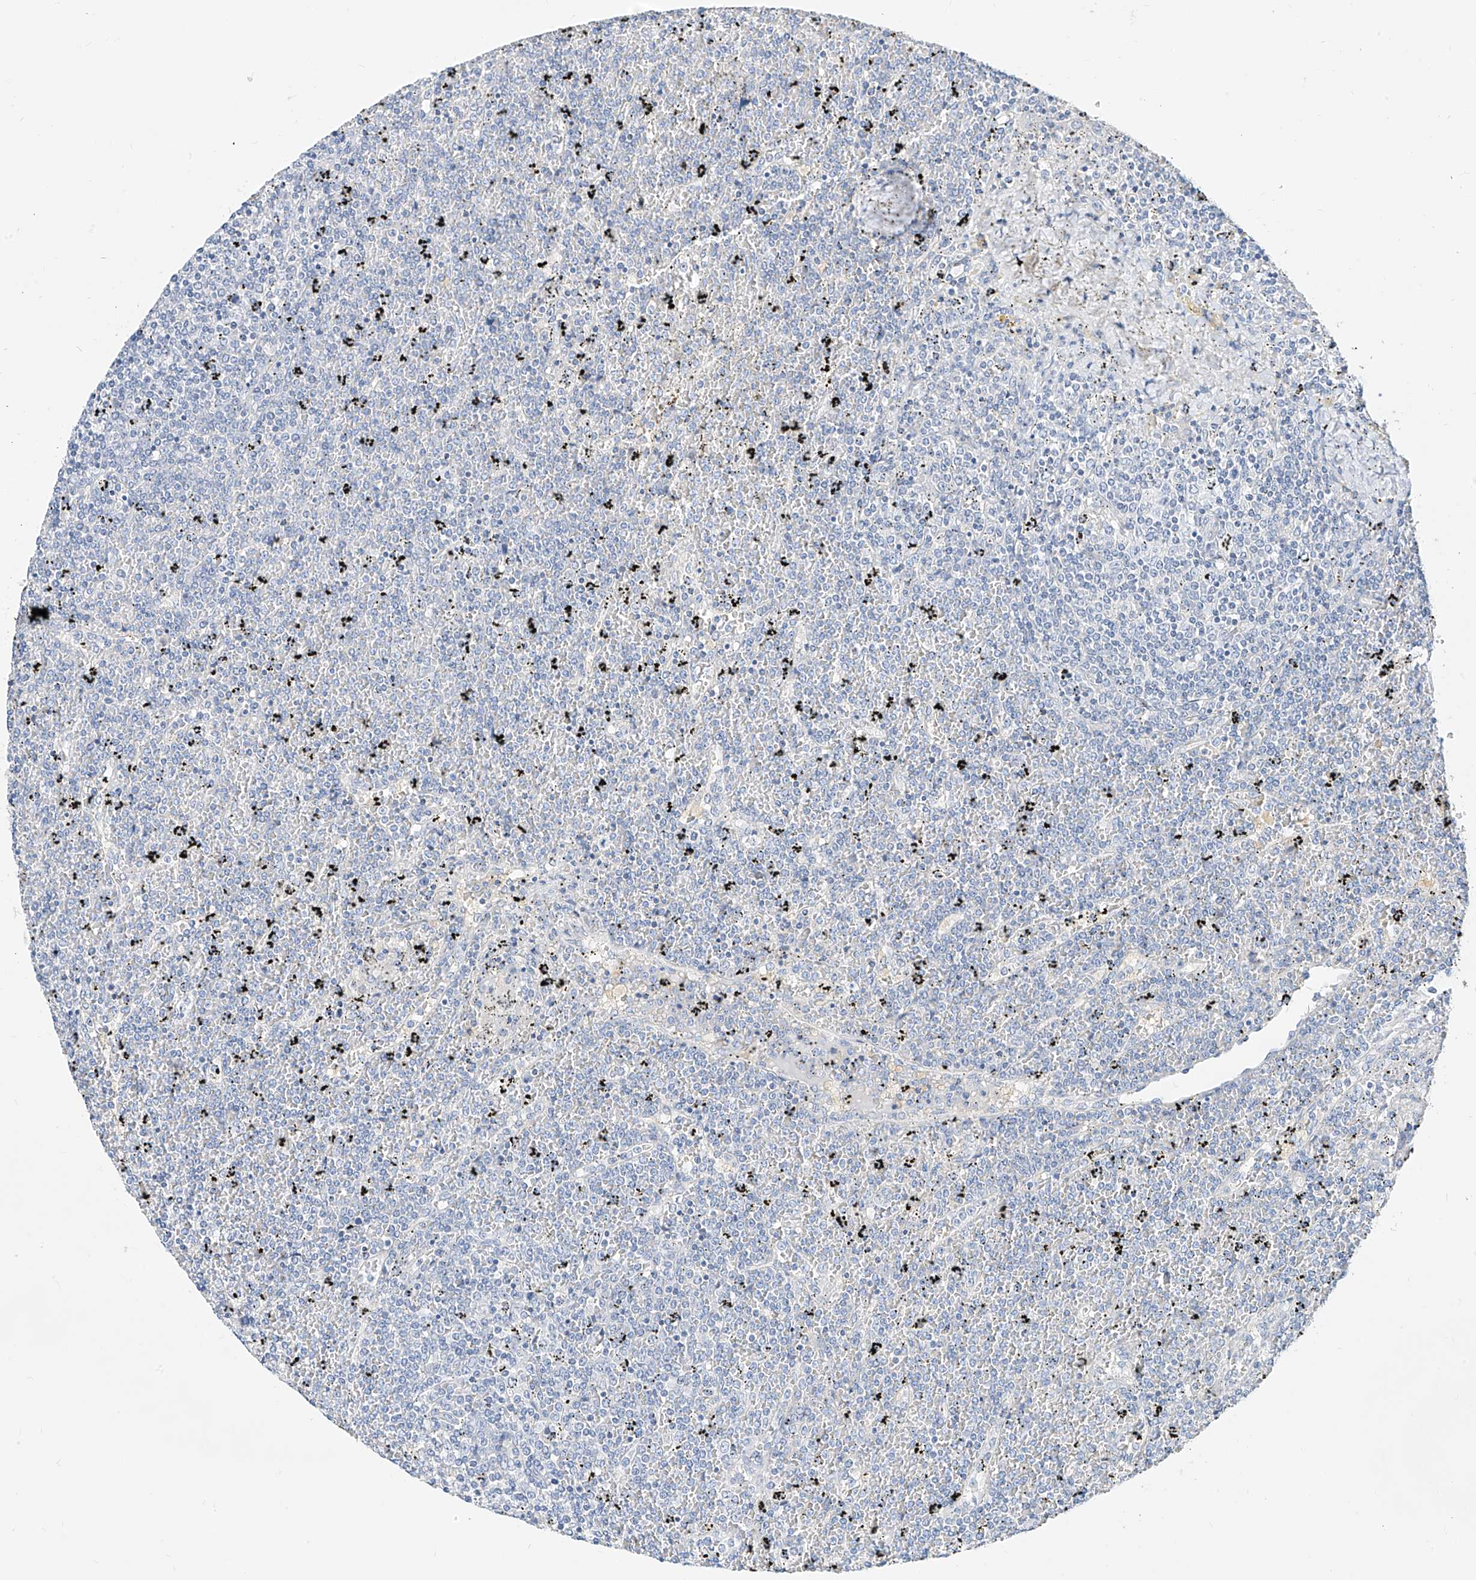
{"staining": {"intensity": "negative", "quantity": "none", "location": "none"}, "tissue": "lymphoma", "cell_type": "Tumor cells", "image_type": "cancer", "snomed": [{"axis": "morphology", "description": "Malignant lymphoma, non-Hodgkin's type, Low grade"}, {"axis": "topography", "description": "Spleen"}], "caption": "An immunohistochemistry image of lymphoma is shown. There is no staining in tumor cells of lymphoma.", "gene": "ZZEF1", "patient": {"sex": "female", "age": 19}}